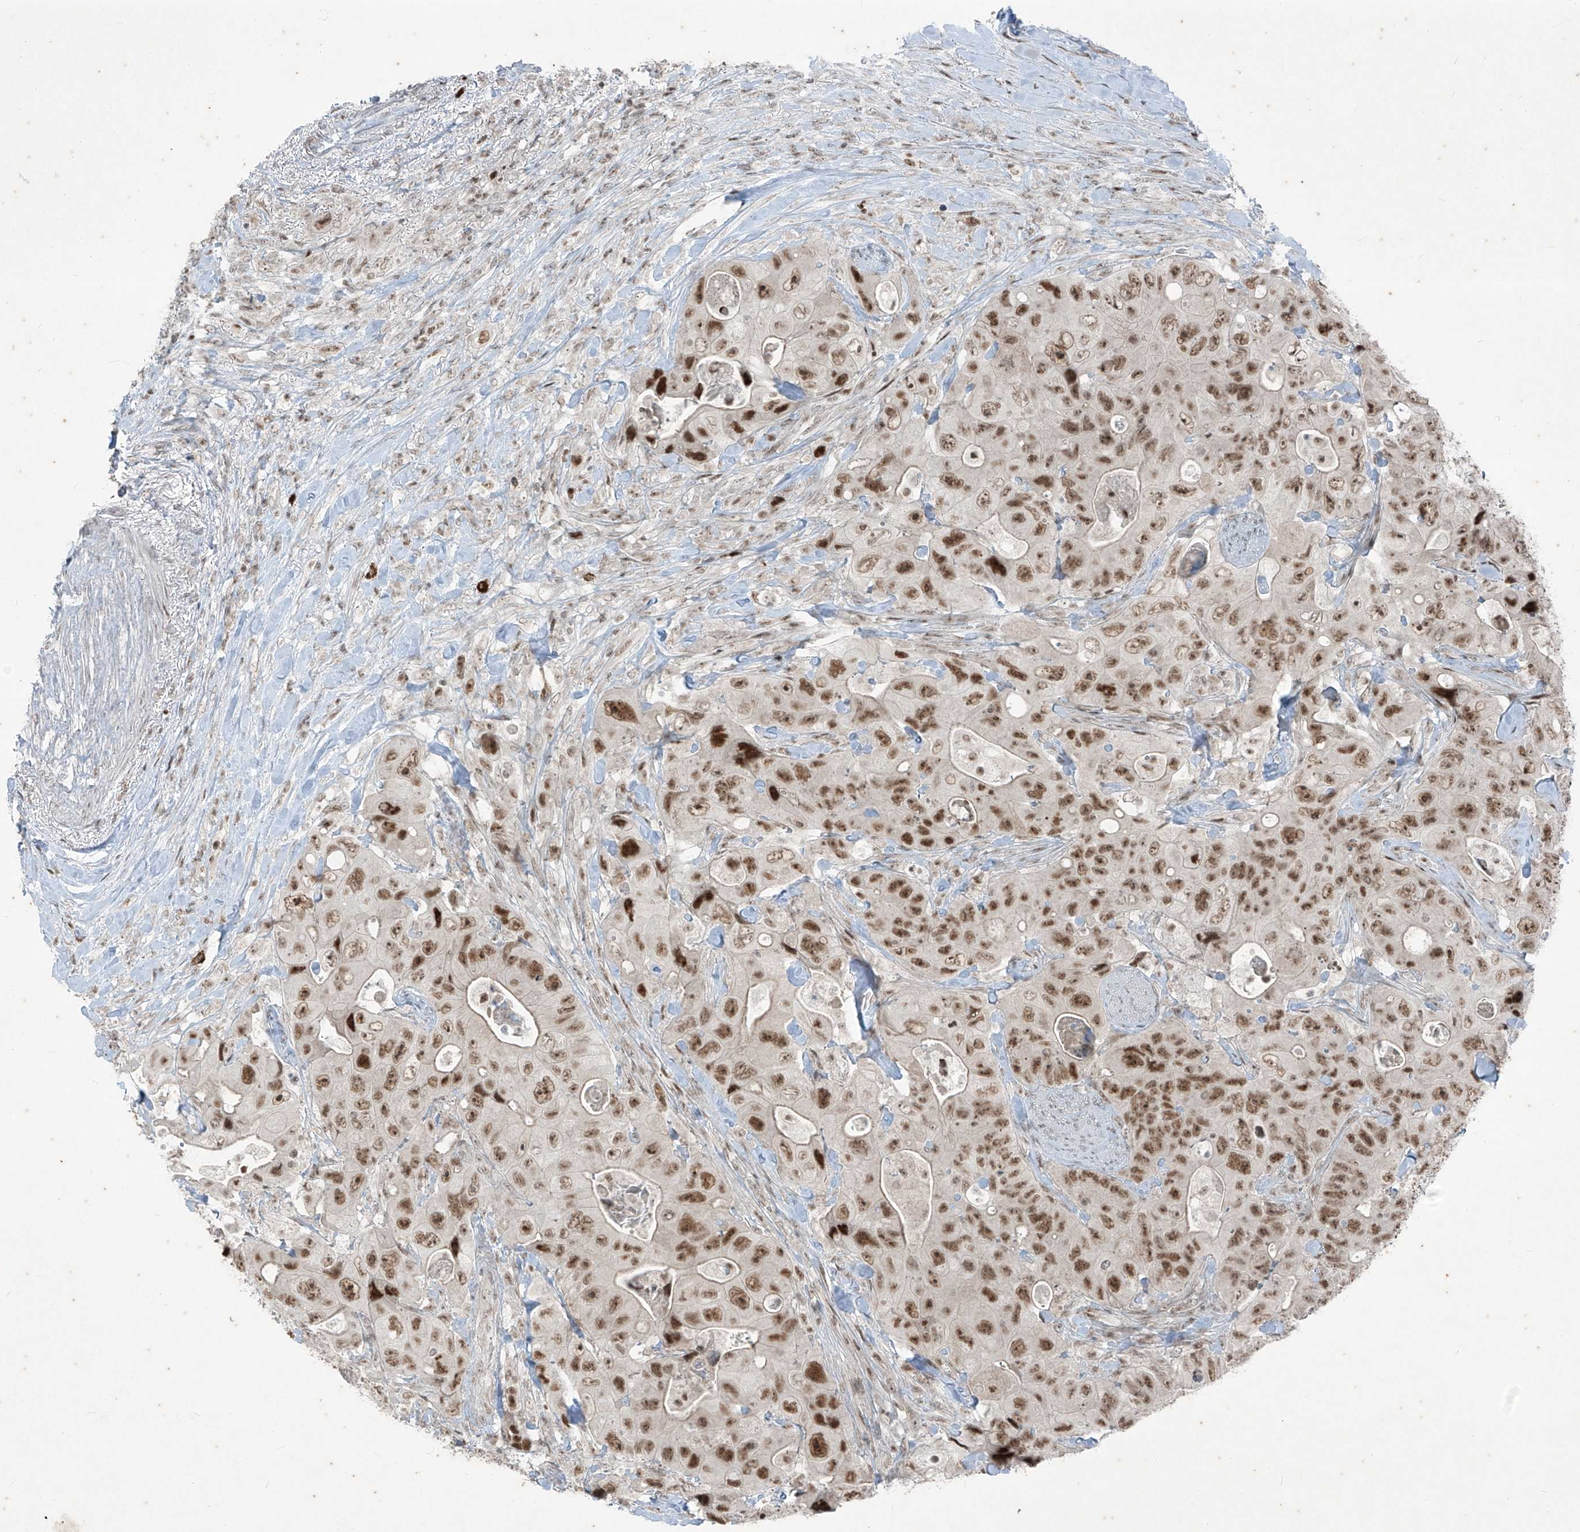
{"staining": {"intensity": "moderate", "quantity": ">75%", "location": "nuclear"}, "tissue": "colorectal cancer", "cell_type": "Tumor cells", "image_type": "cancer", "snomed": [{"axis": "morphology", "description": "Adenocarcinoma, NOS"}, {"axis": "topography", "description": "Colon"}], "caption": "Tumor cells display moderate nuclear staining in approximately >75% of cells in colorectal cancer.", "gene": "ZNF354B", "patient": {"sex": "female", "age": 46}}